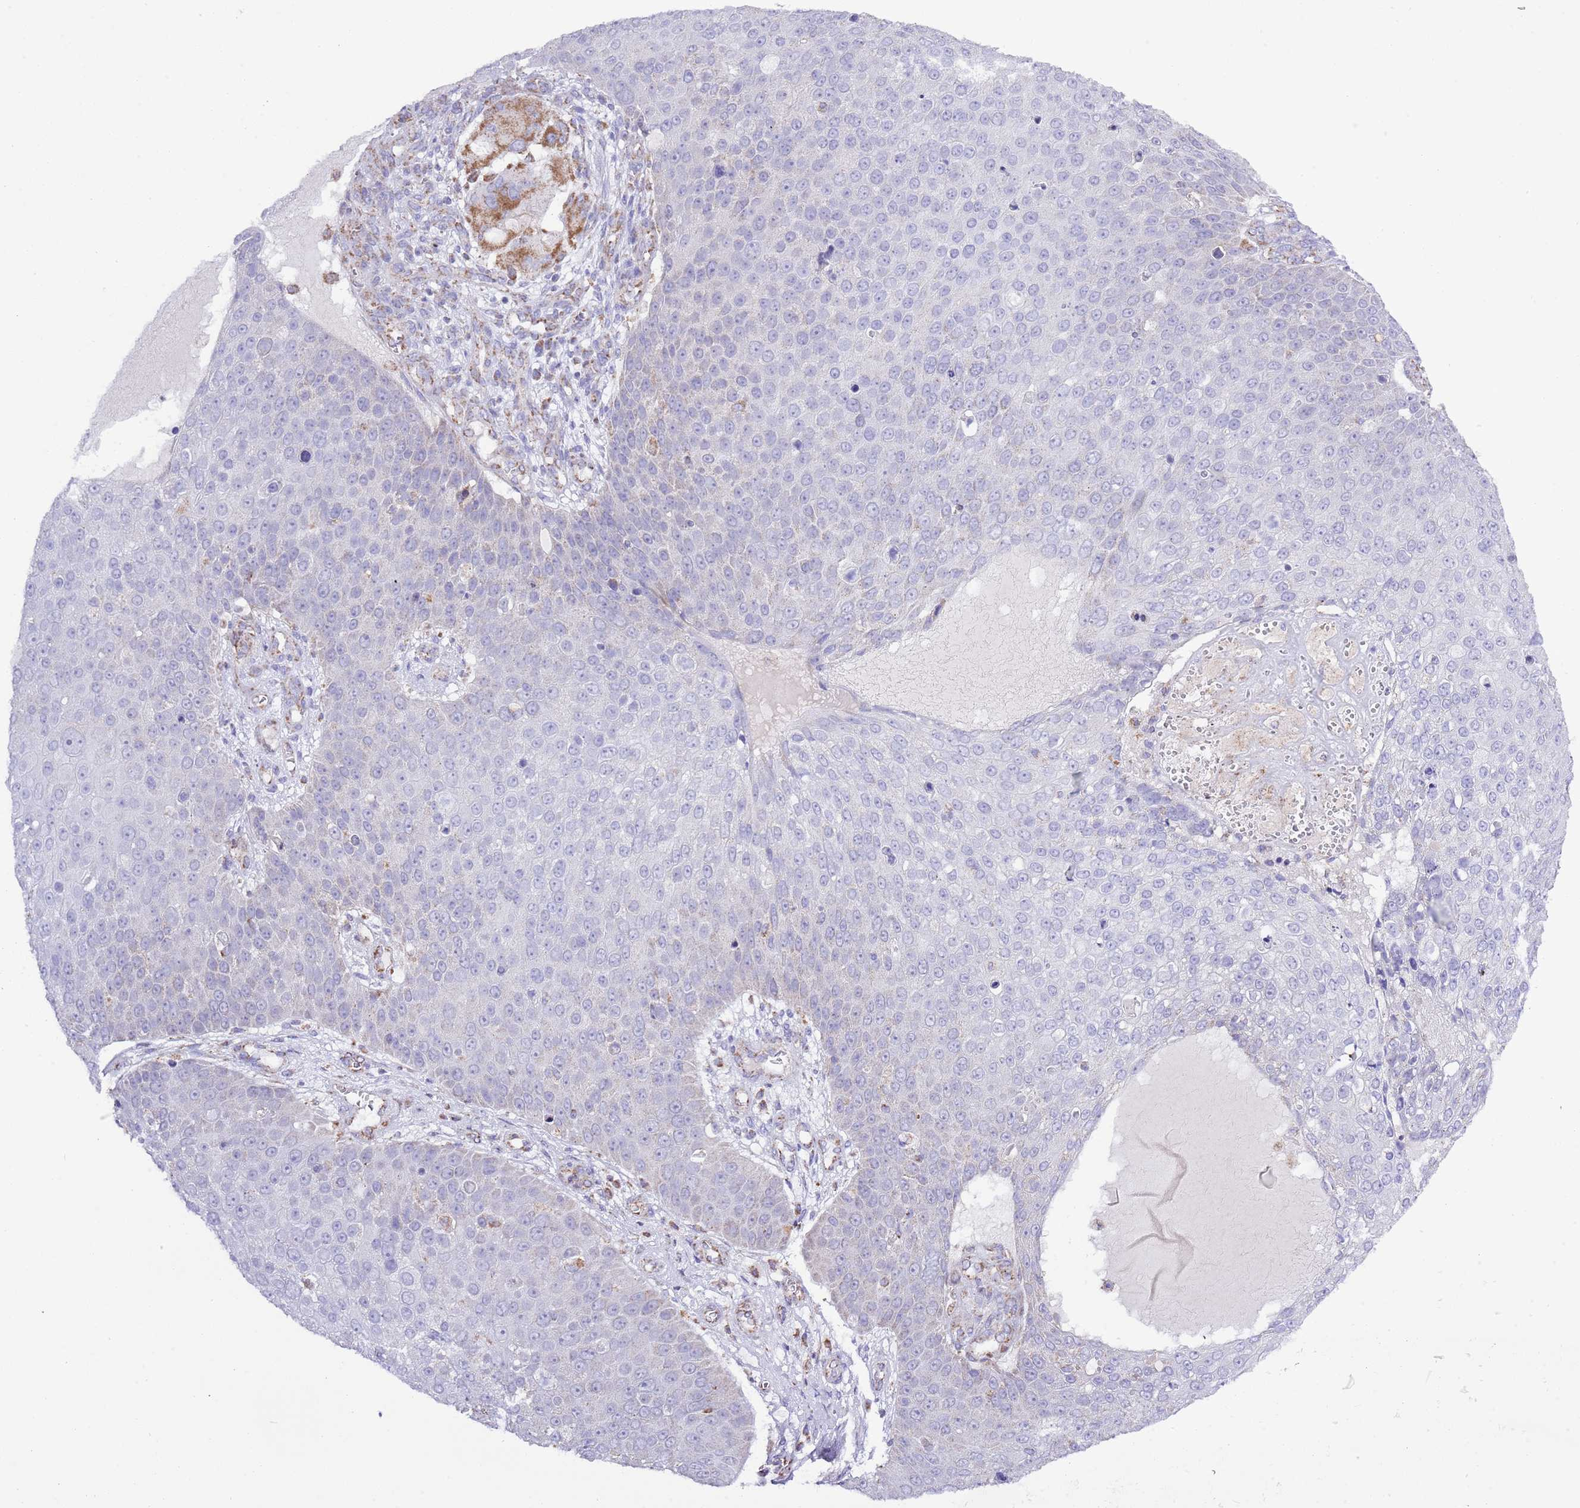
{"staining": {"intensity": "negative", "quantity": "none", "location": "none"}, "tissue": "skin cancer", "cell_type": "Tumor cells", "image_type": "cancer", "snomed": [{"axis": "morphology", "description": "Squamous cell carcinoma, NOS"}, {"axis": "topography", "description": "Skin"}], "caption": "IHC of human skin squamous cell carcinoma exhibits no expression in tumor cells. (DAB immunohistochemistry (IHC) visualized using brightfield microscopy, high magnification).", "gene": "TEKTIP1", "patient": {"sex": "male", "age": 71}}